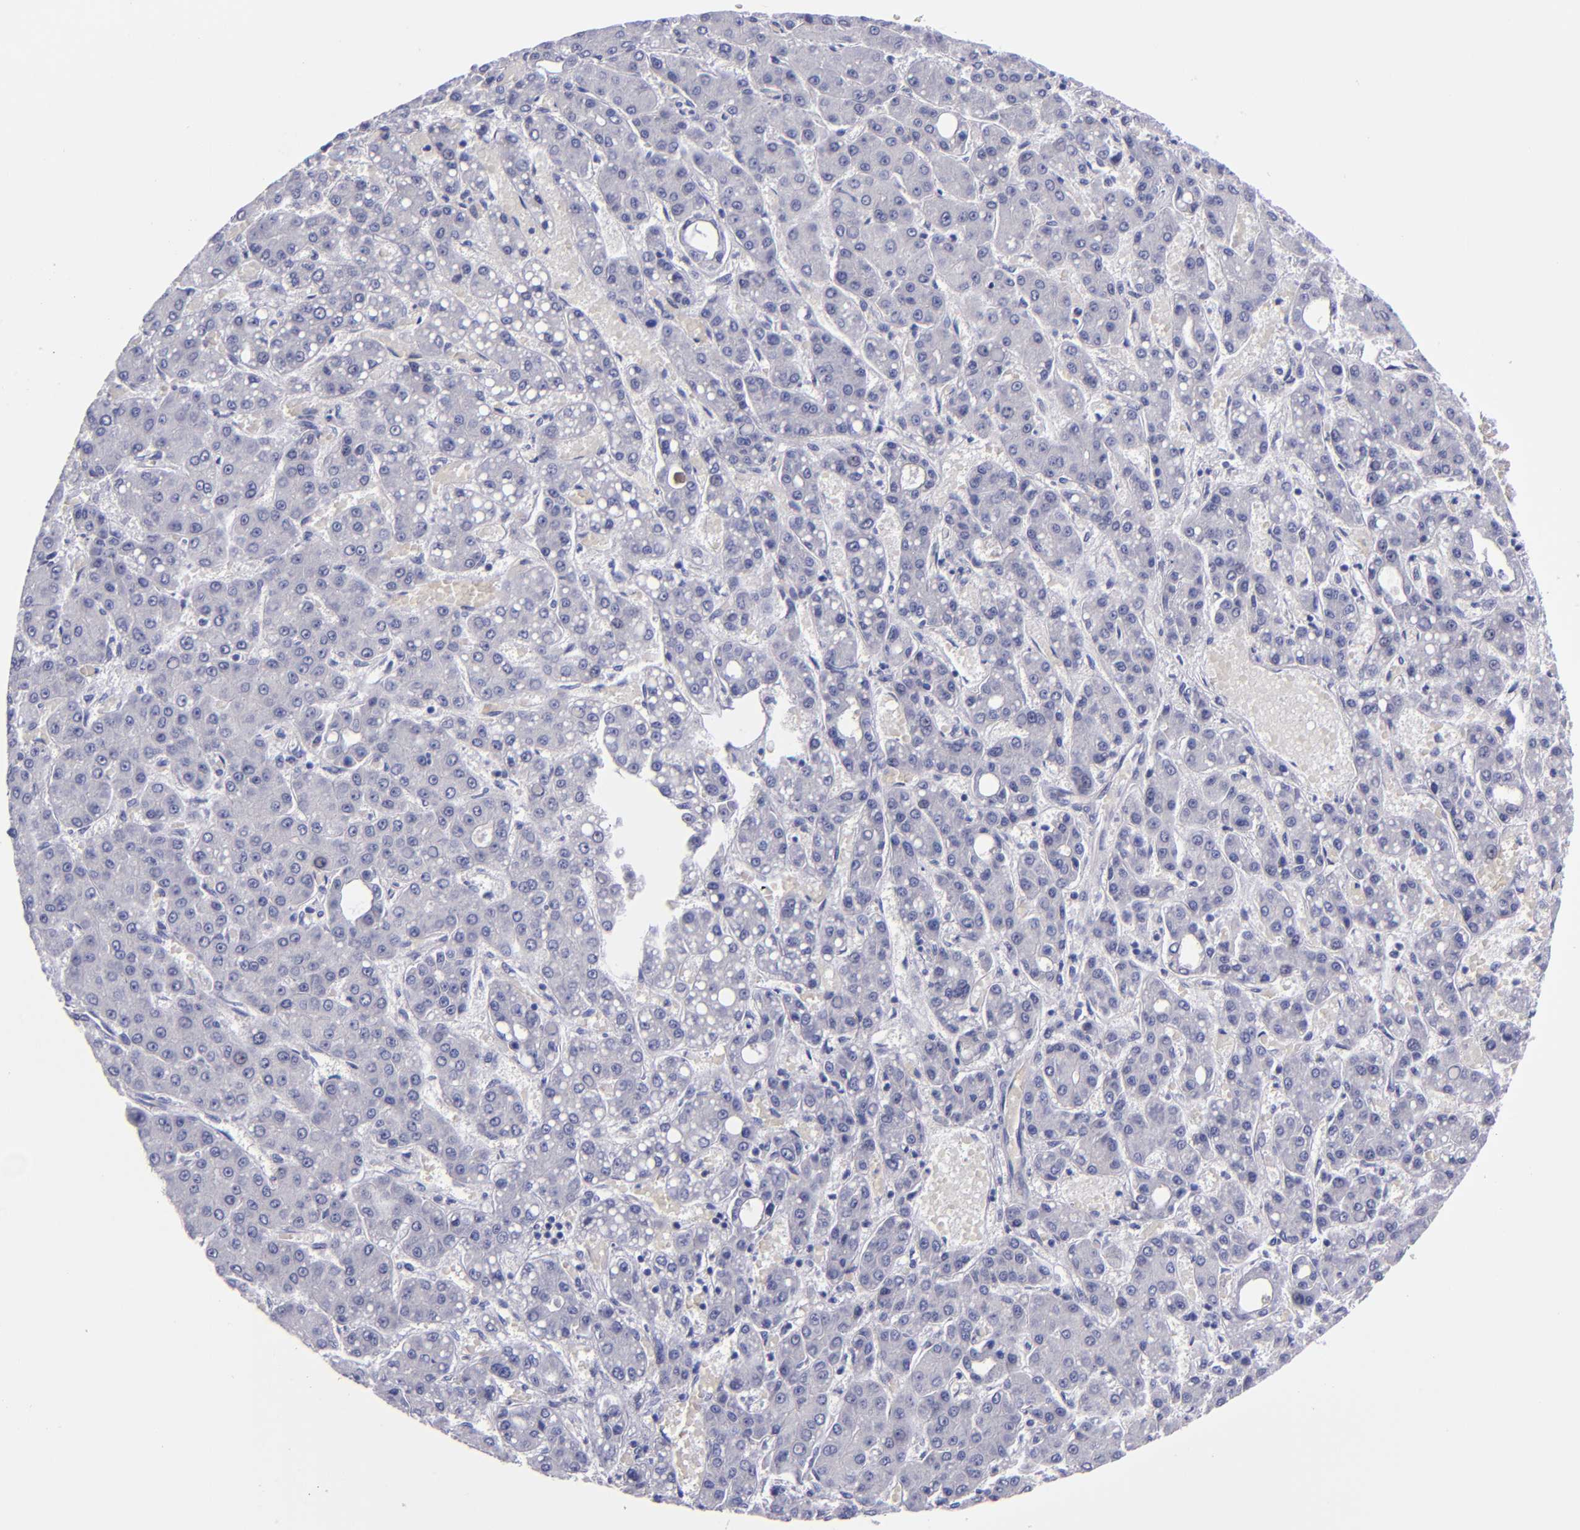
{"staining": {"intensity": "negative", "quantity": "none", "location": "none"}, "tissue": "liver cancer", "cell_type": "Tumor cells", "image_type": "cancer", "snomed": [{"axis": "morphology", "description": "Carcinoma, Hepatocellular, NOS"}, {"axis": "topography", "description": "Liver"}], "caption": "A high-resolution histopathology image shows immunohistochemistry staining of liver cancer (hepatocellular carcinoma), which demonstrates no significant staining in tumor cells. (DAB (3,3'-diaminobenzidine) immunohistochemistry (IHC) with hematoxylin counter stain).", "gene": "MCM7", "patient": {"sex": "male", "age": 69}}